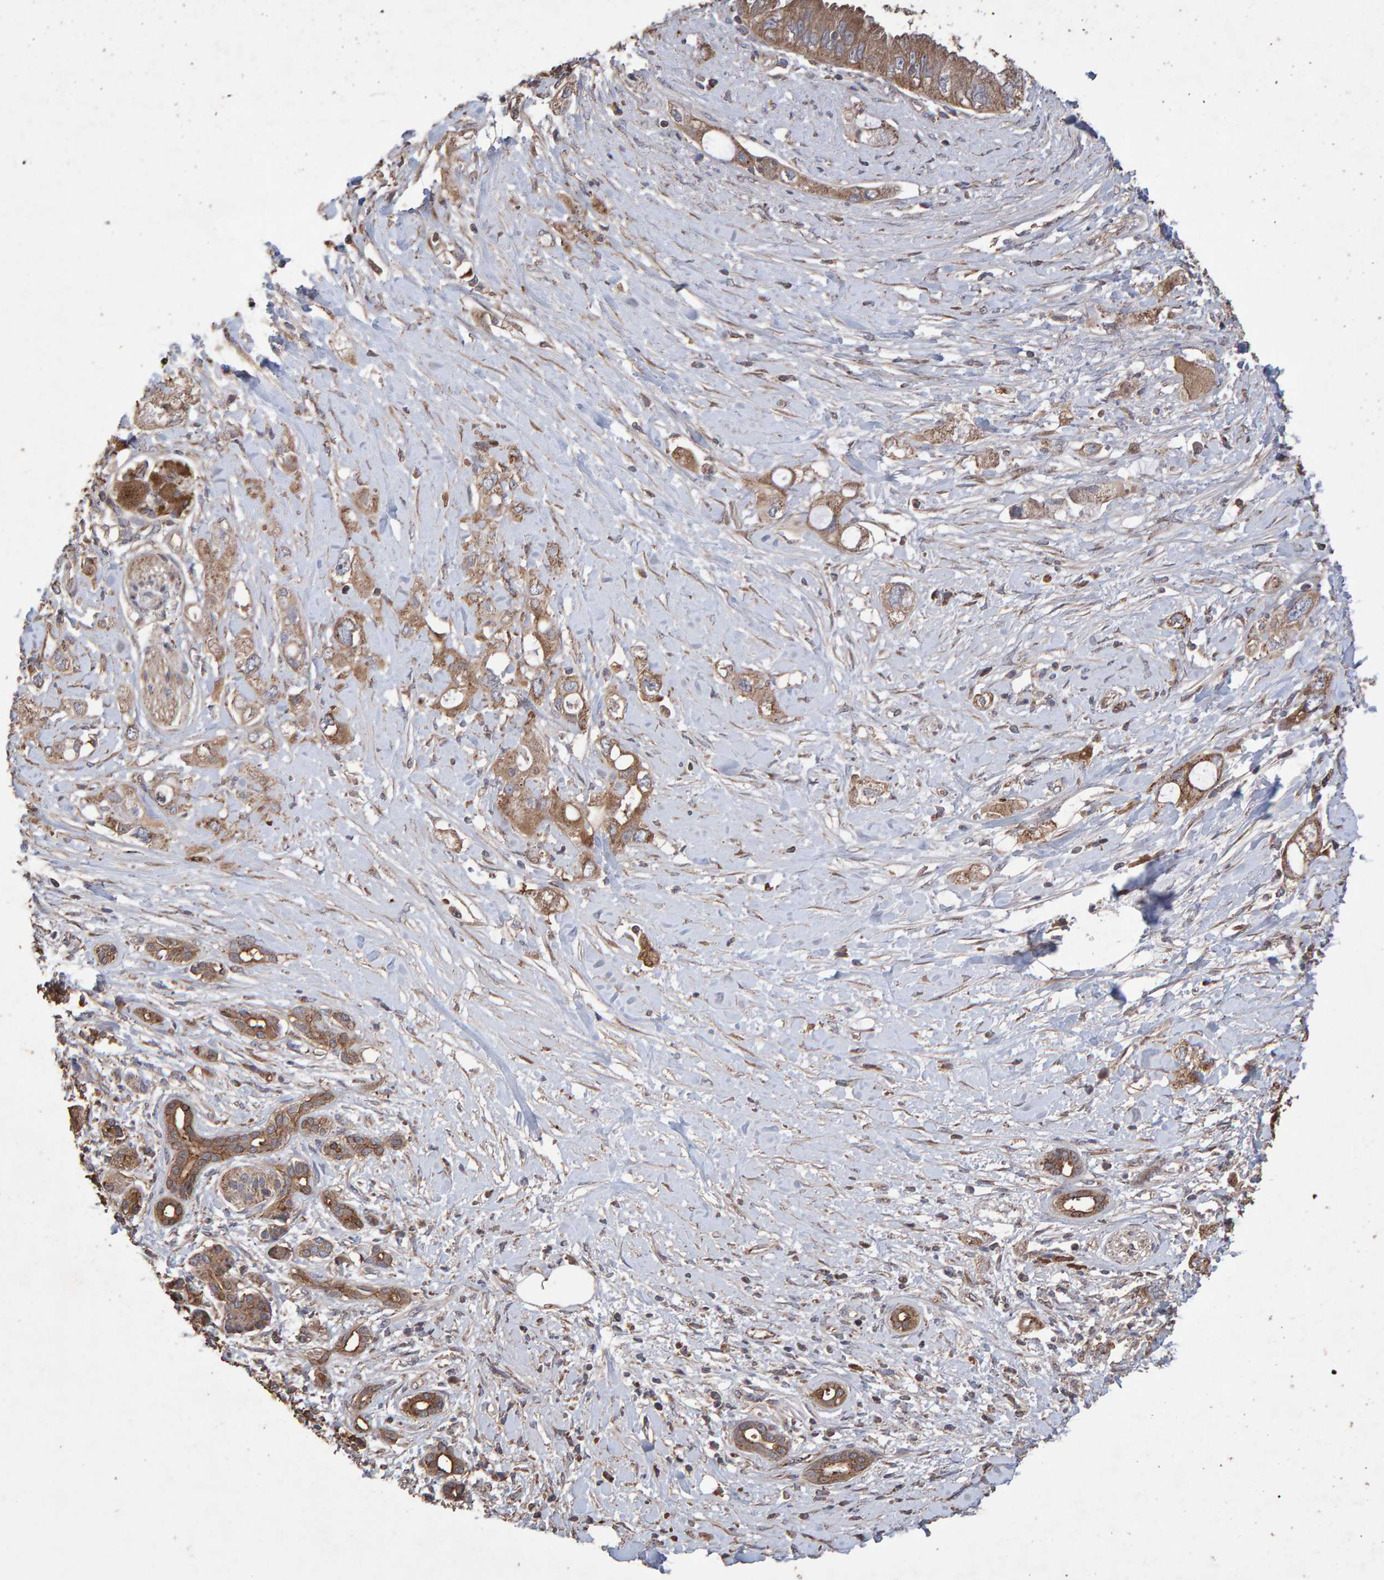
{"staining": {"intensity": "moderate", "quantity": ">75%", "location": "cytoplasmic/membranous"}, "tissue": "pancreatic cancer", "cell_type": "Tumor cells", "image_type": "cancer", "snomed": [{"axis": "morphology", "description": "Adenocarcinoma, NOS"}, {"axis": "topography", "description": "Pancreas"}], "caption": "Pancreatic adenocarcinoma stained with a brown dye reveals moderate cytoplasmic/membranous positive positivity in about >75% of tumor cells.", "gene": "OSBP2", "patient": {"sex": "female", "age": 56}}